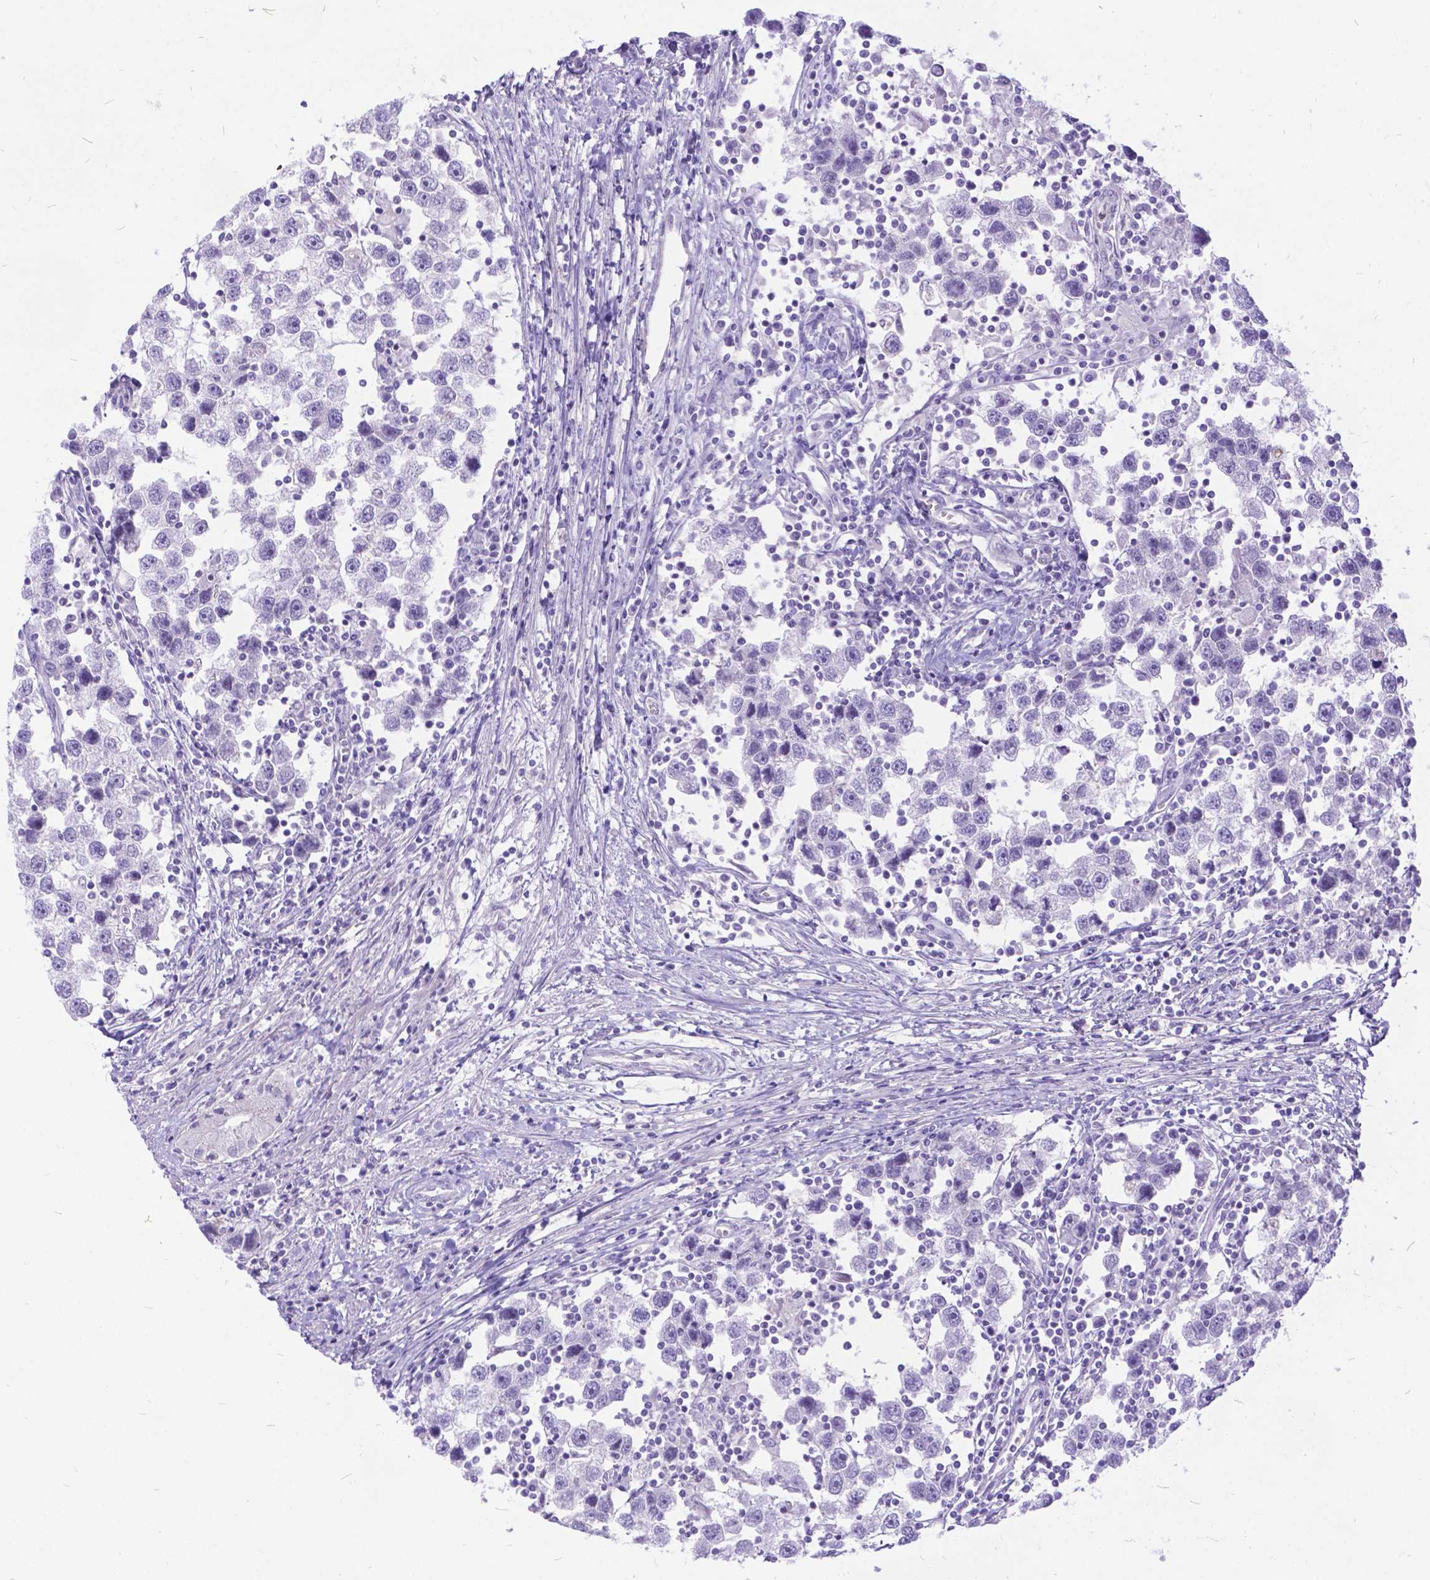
{"staining": {"intensity": "negative", "quantity": "none", "location": "none"}, "tissue": "testis cancer", "cell_type": "Tumor cells", "image_type": "cancer", "snomed": [{"axis": "morphology", "description": "Seminoma, NOS"}, {"axis": "topography", "description": "Testis"}], "caption": "Tumor cells show no significant positivity in seminoma (testis).", "gene": "TMEM169", "patient": {"sex": "male", "age": 30}}